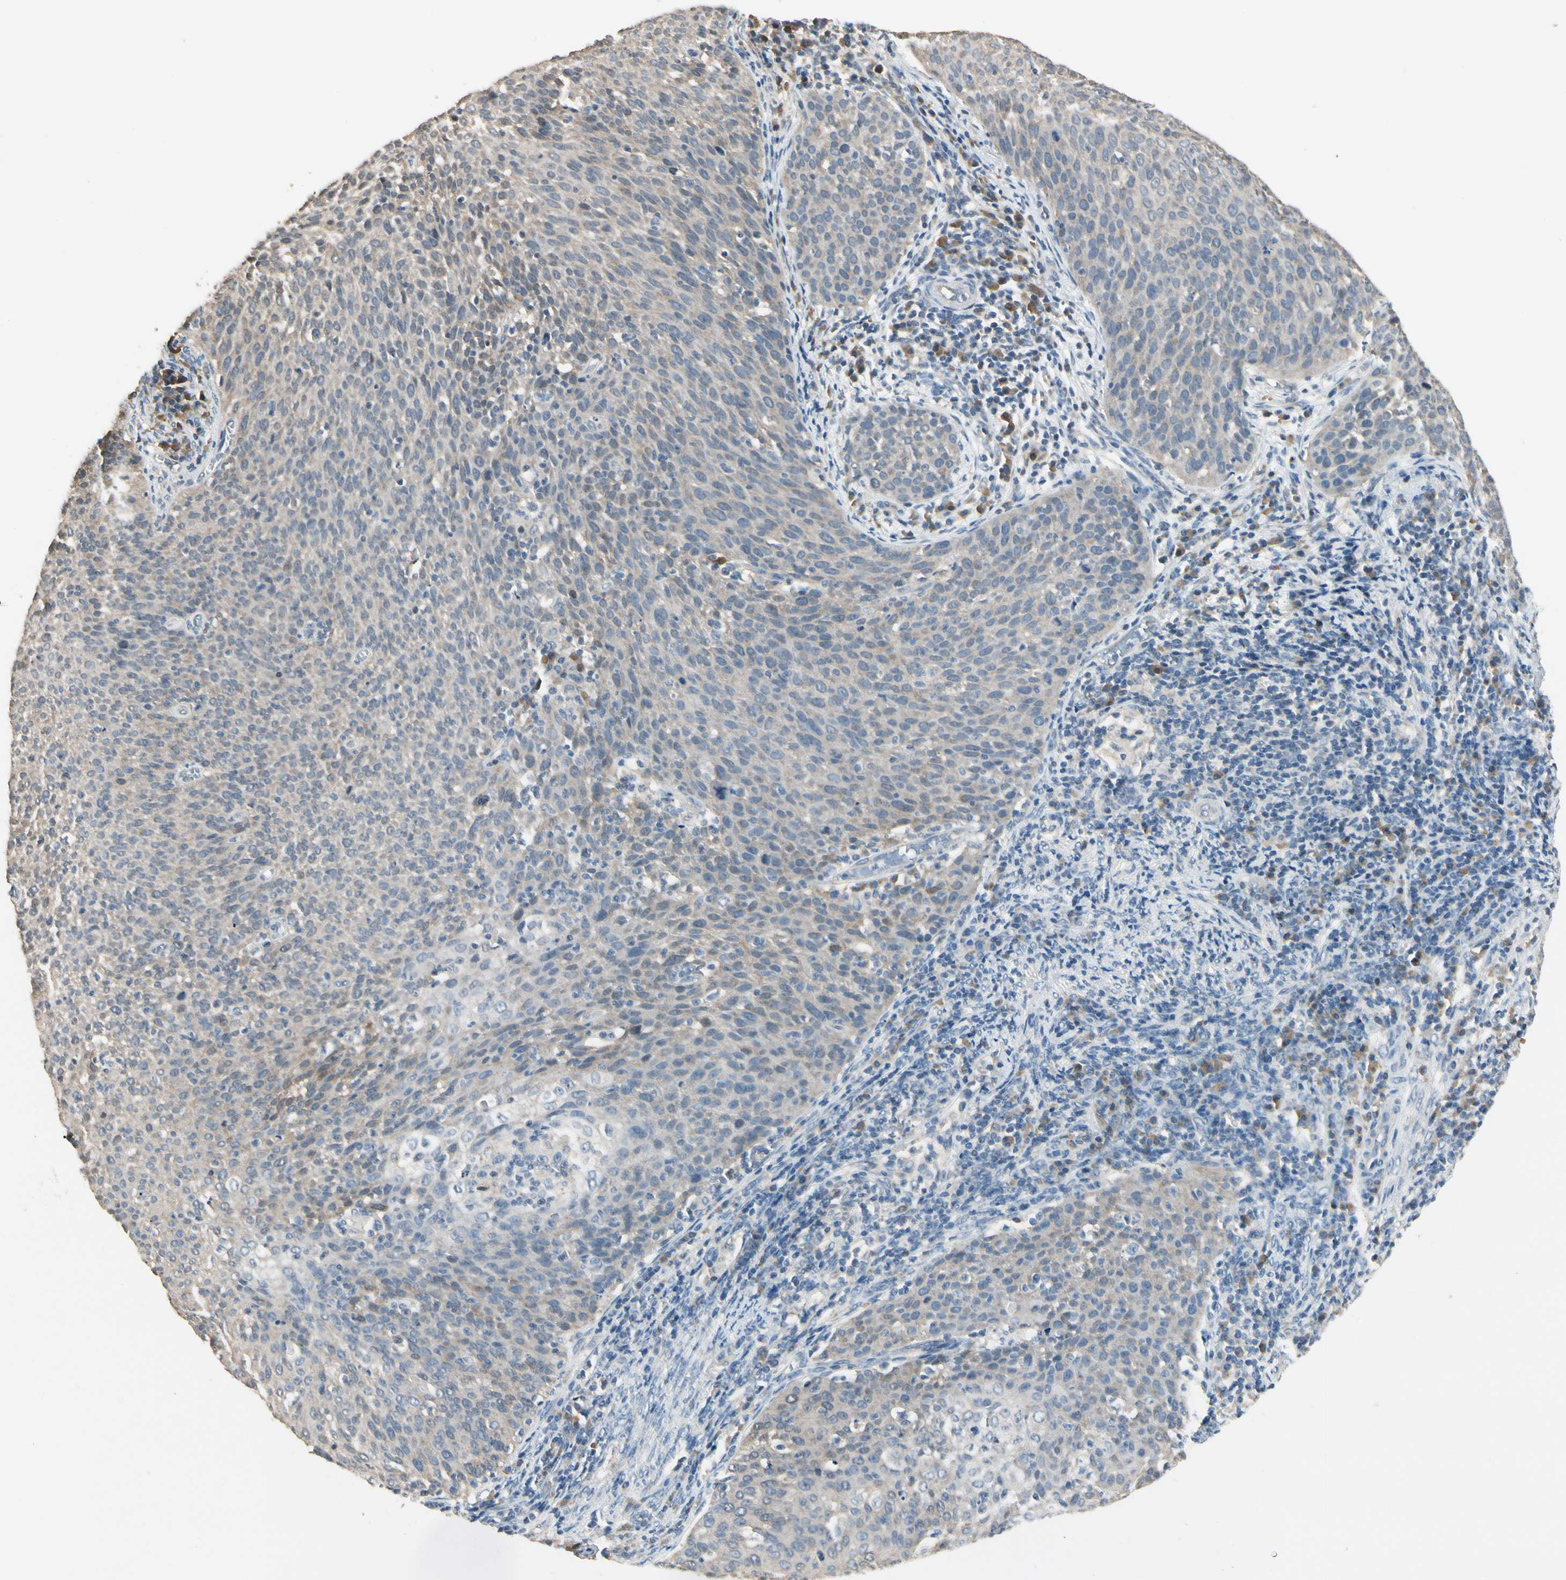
{"staining": {"intensity": "weak", "quantity": "<25%", "location": "cytoplasmic/membranous"}, "tissue": "cervical cancer", "cell_type": "Tumor cells", "image_type": "cancer", "snomed": [{"axis": "morphology", "description": "Squamous cell carcinoma, NOS"}, {"axis": "topography", "description": "Cervix"}], "caption": "Immunohistochemistry (IHC) of human cervical cancer (squamous cell carcinoma) reveals no staining in tumor cells.", "gene": "GNE", "patient": {"sex": "female", "age": 38}}